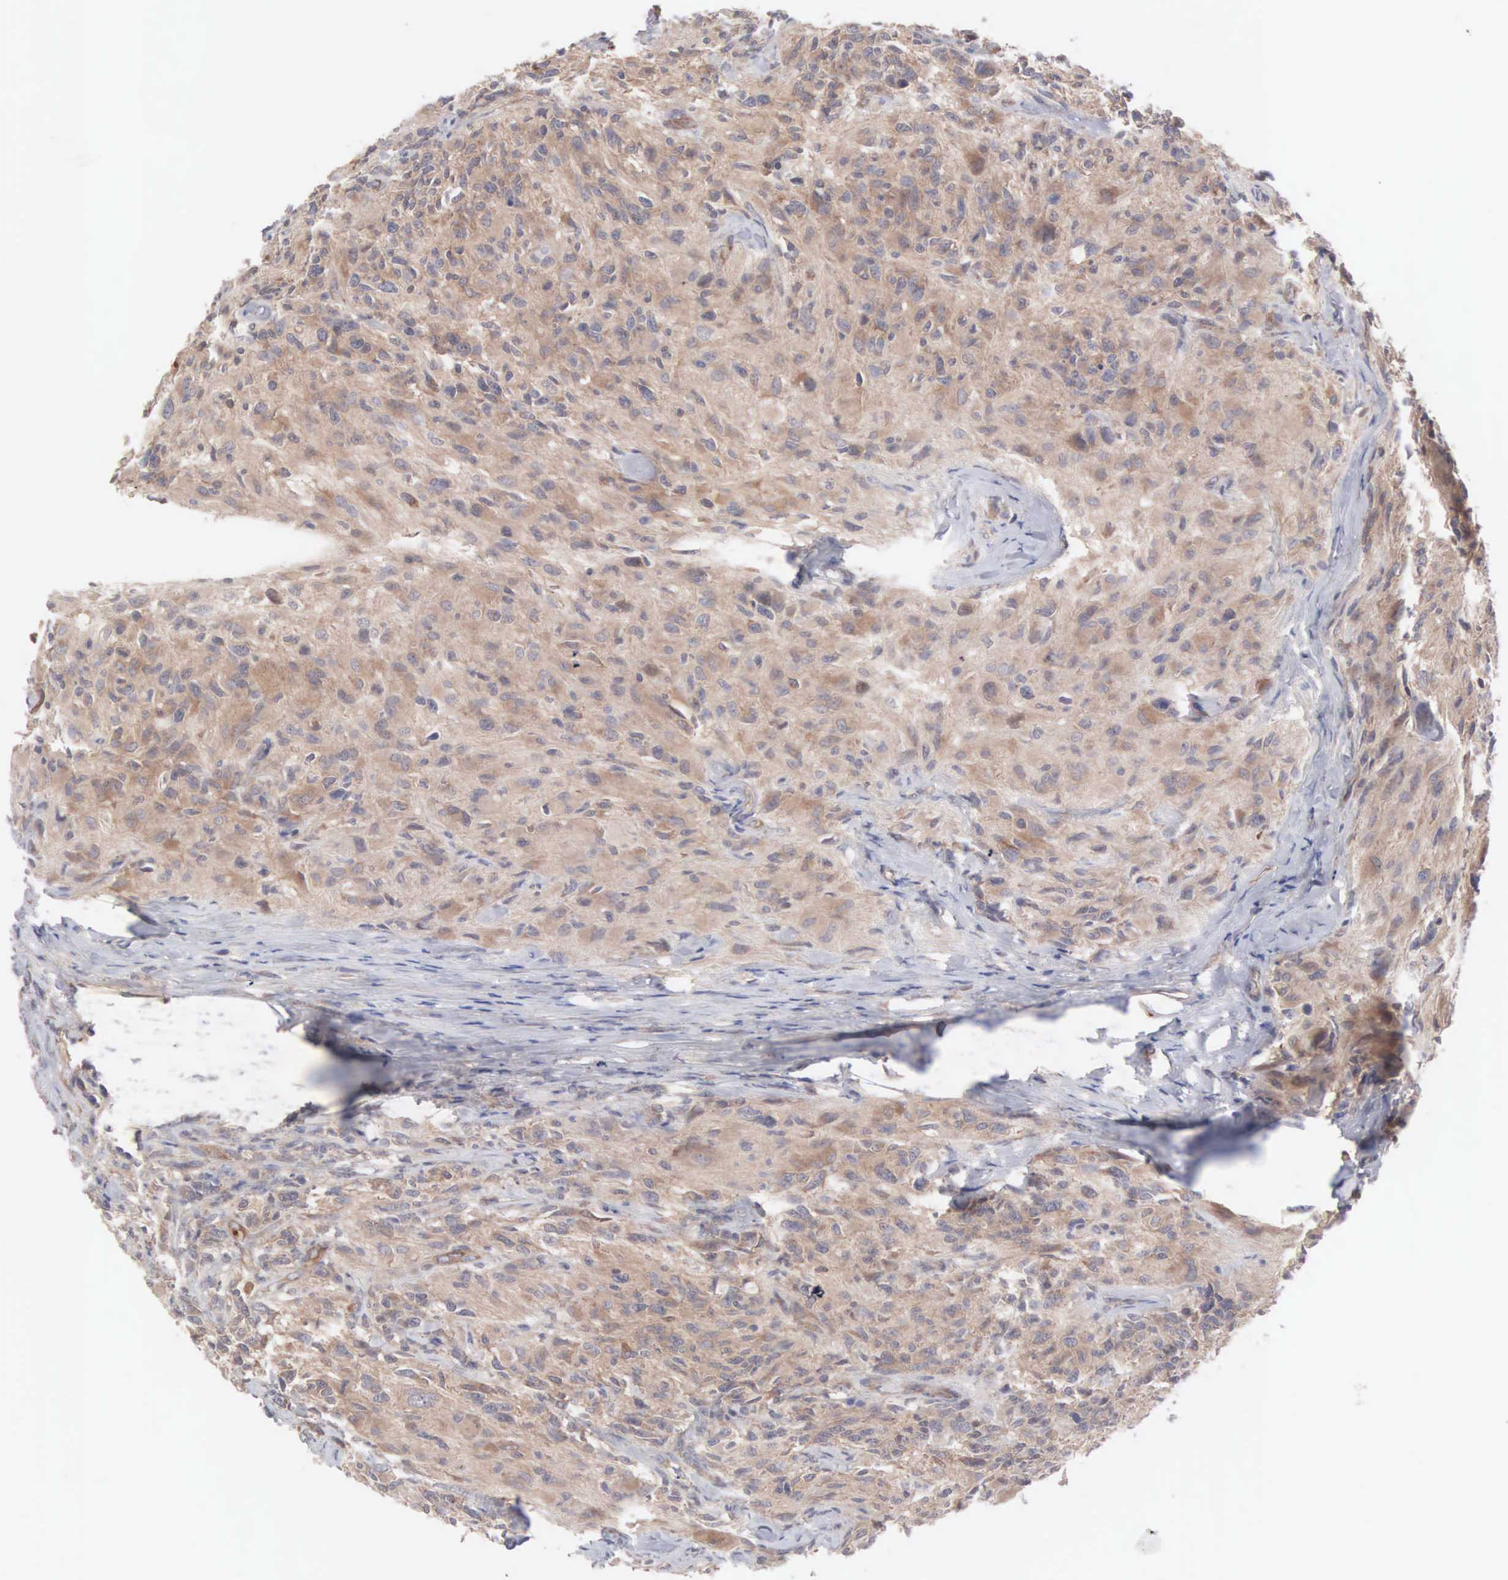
{"staining": {"intensity": "moderate", "quantity": ">75%", "location": "cytoplasmic/membranous"}, "tissue": "glioma", "cell_type": "Tumor cells", "image_type": "cancer", "snomed": [{"axis": "morphology", "description": "Glioma, malignant, High grade"}, {"axis": "topography", "description": "Brain"}], "caption": "Glioma stained with IHC displays moderate cytoplasmic/membranous staining in about >75% of tumor cells. (DAB IHC with brightfield microscopy, high magnification).", "gene": "INF2", "patient": {"sex": "male", "age": 69}}